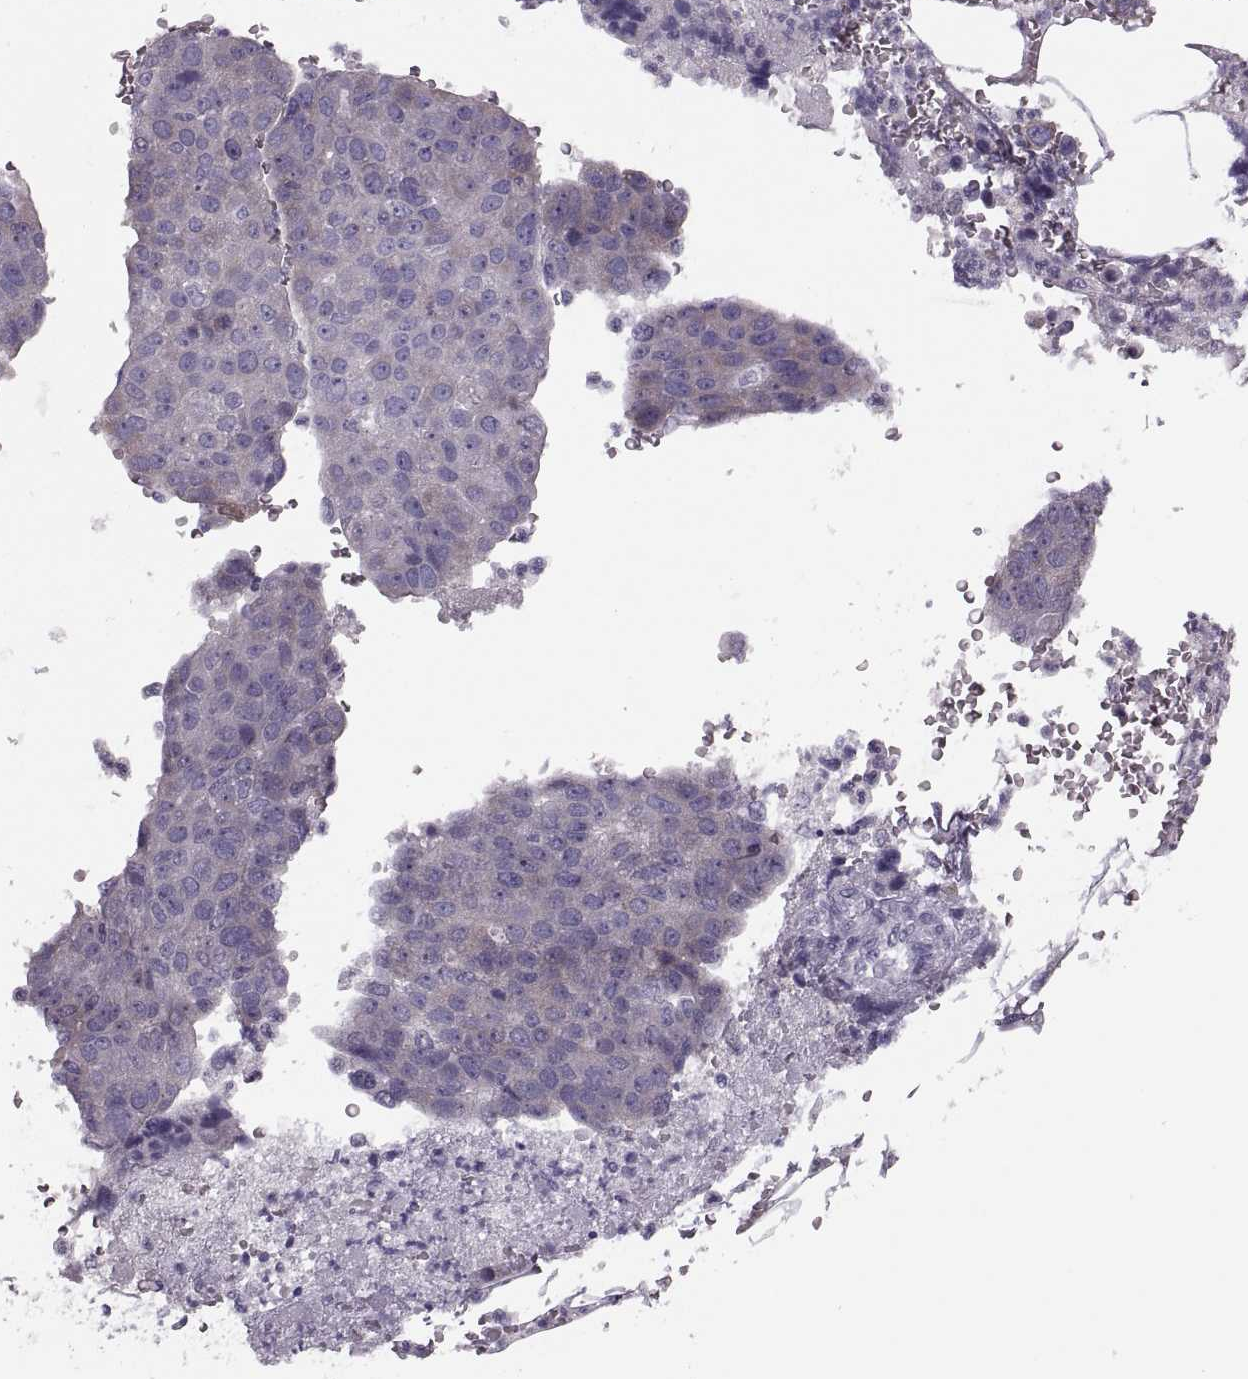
{"staining": {"intensity": "negative", "quantity": "none", "location": "none"}, "tissue": "pancreatic cancer", "cell_type": "Tumor cells", "image_type": "cancer", "snomed": [{"axis": "morphology", "description": "Adenocarcinoma, NOS"}, {"axis": "topography", "description": "Pancreas"}], "caption": "Tumor cells are negative for brown protein staining in adenocarcinoma (pancreatic).", "gene": "PRSS54", "patient": {"sex": "female", "age": 61}}